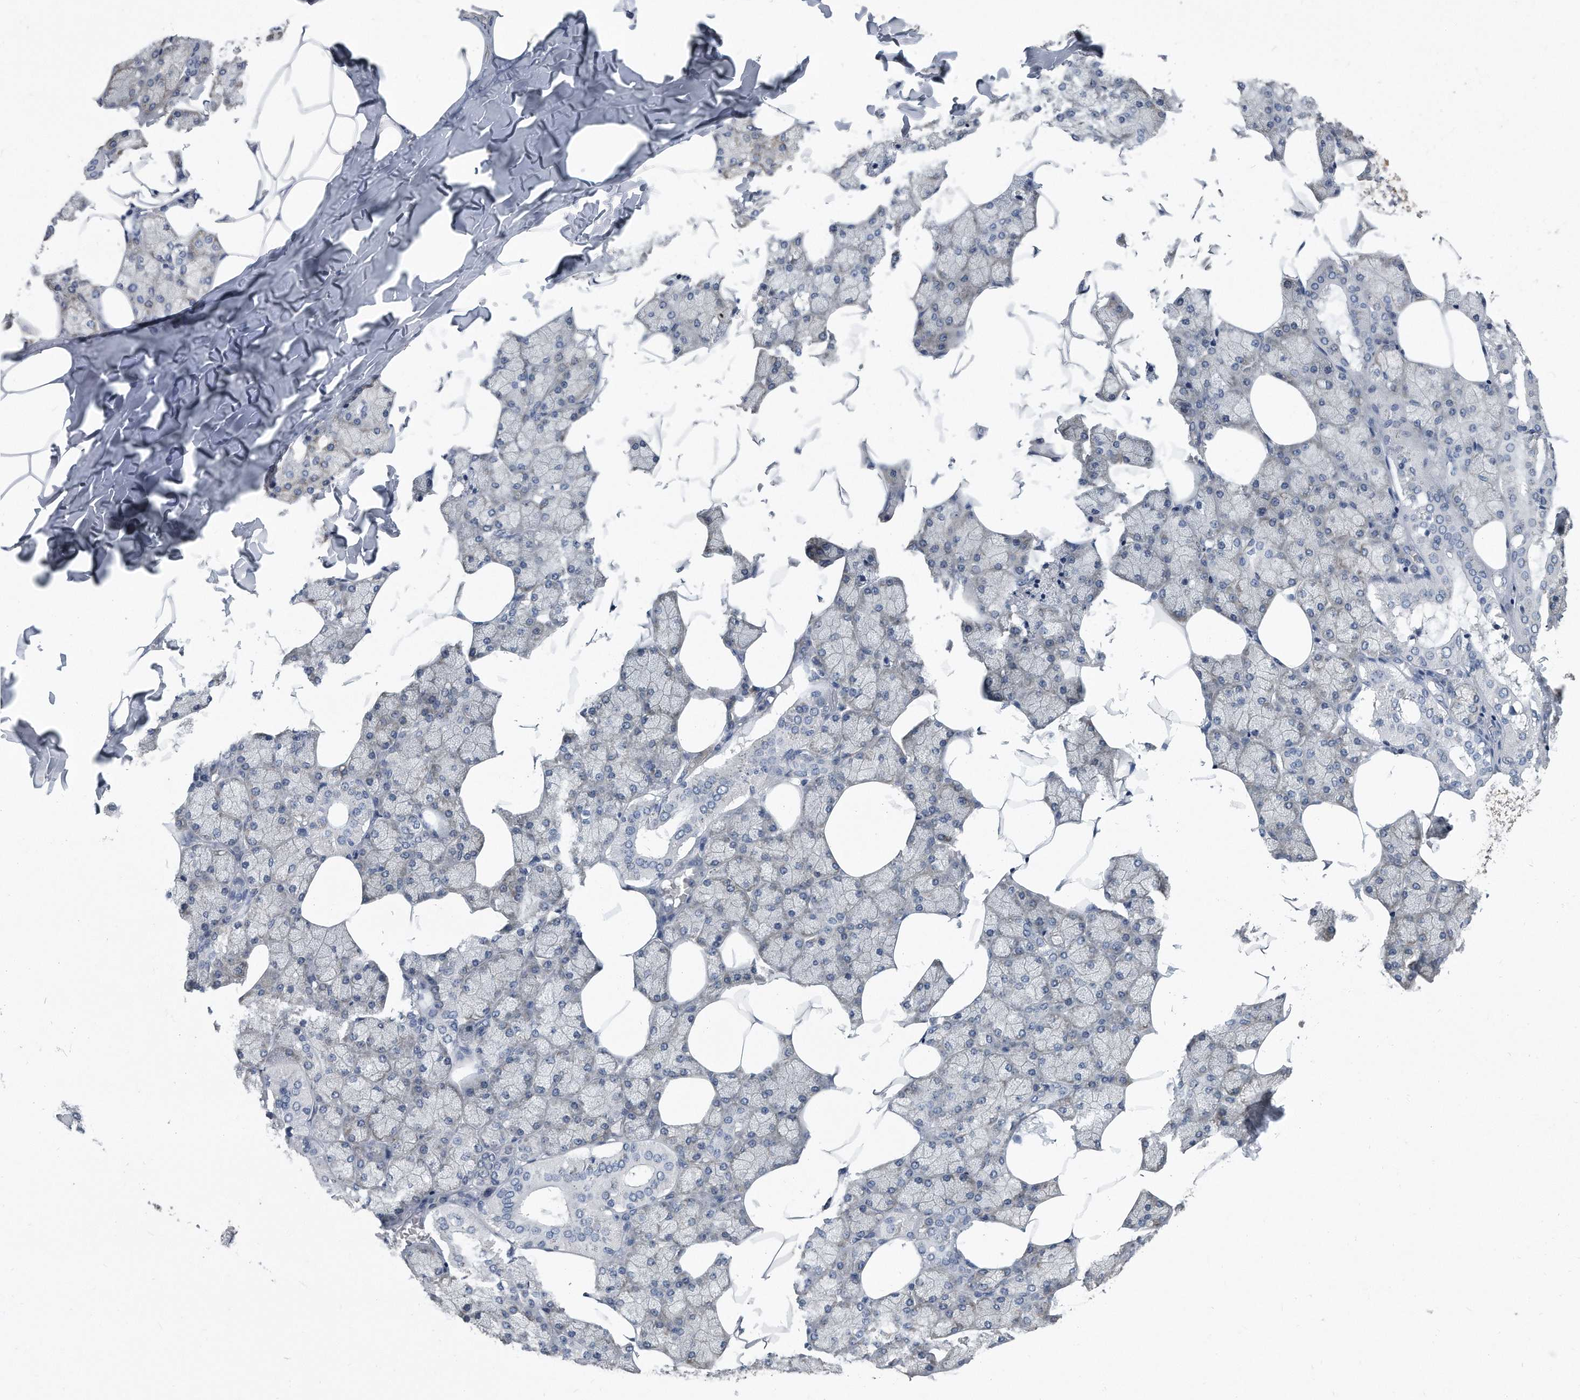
{"staining": {"intensity": "strong", "quantity": "25%-75%", "location": "cytoplasmic/membranous"}, "tissue": "salivary gland", "cell_type": "Glandular cells", "image_type": "normal", "snomed": [{"axis": "morphology", "description": "Normal tissue, NOS"}, {"axis": "topography", "description": "Salivary gland"}], "caption": "This image displays unremarkable salivary gland stained with immunohistochemistry to label a protein in brown. The cytoplasmic/membranous of glandular cells show strong positivity for the protein. Nuclei are counter-stained blue.", "gene": "EIF2B4", "patient": {"sex": "male", "age": 62}}